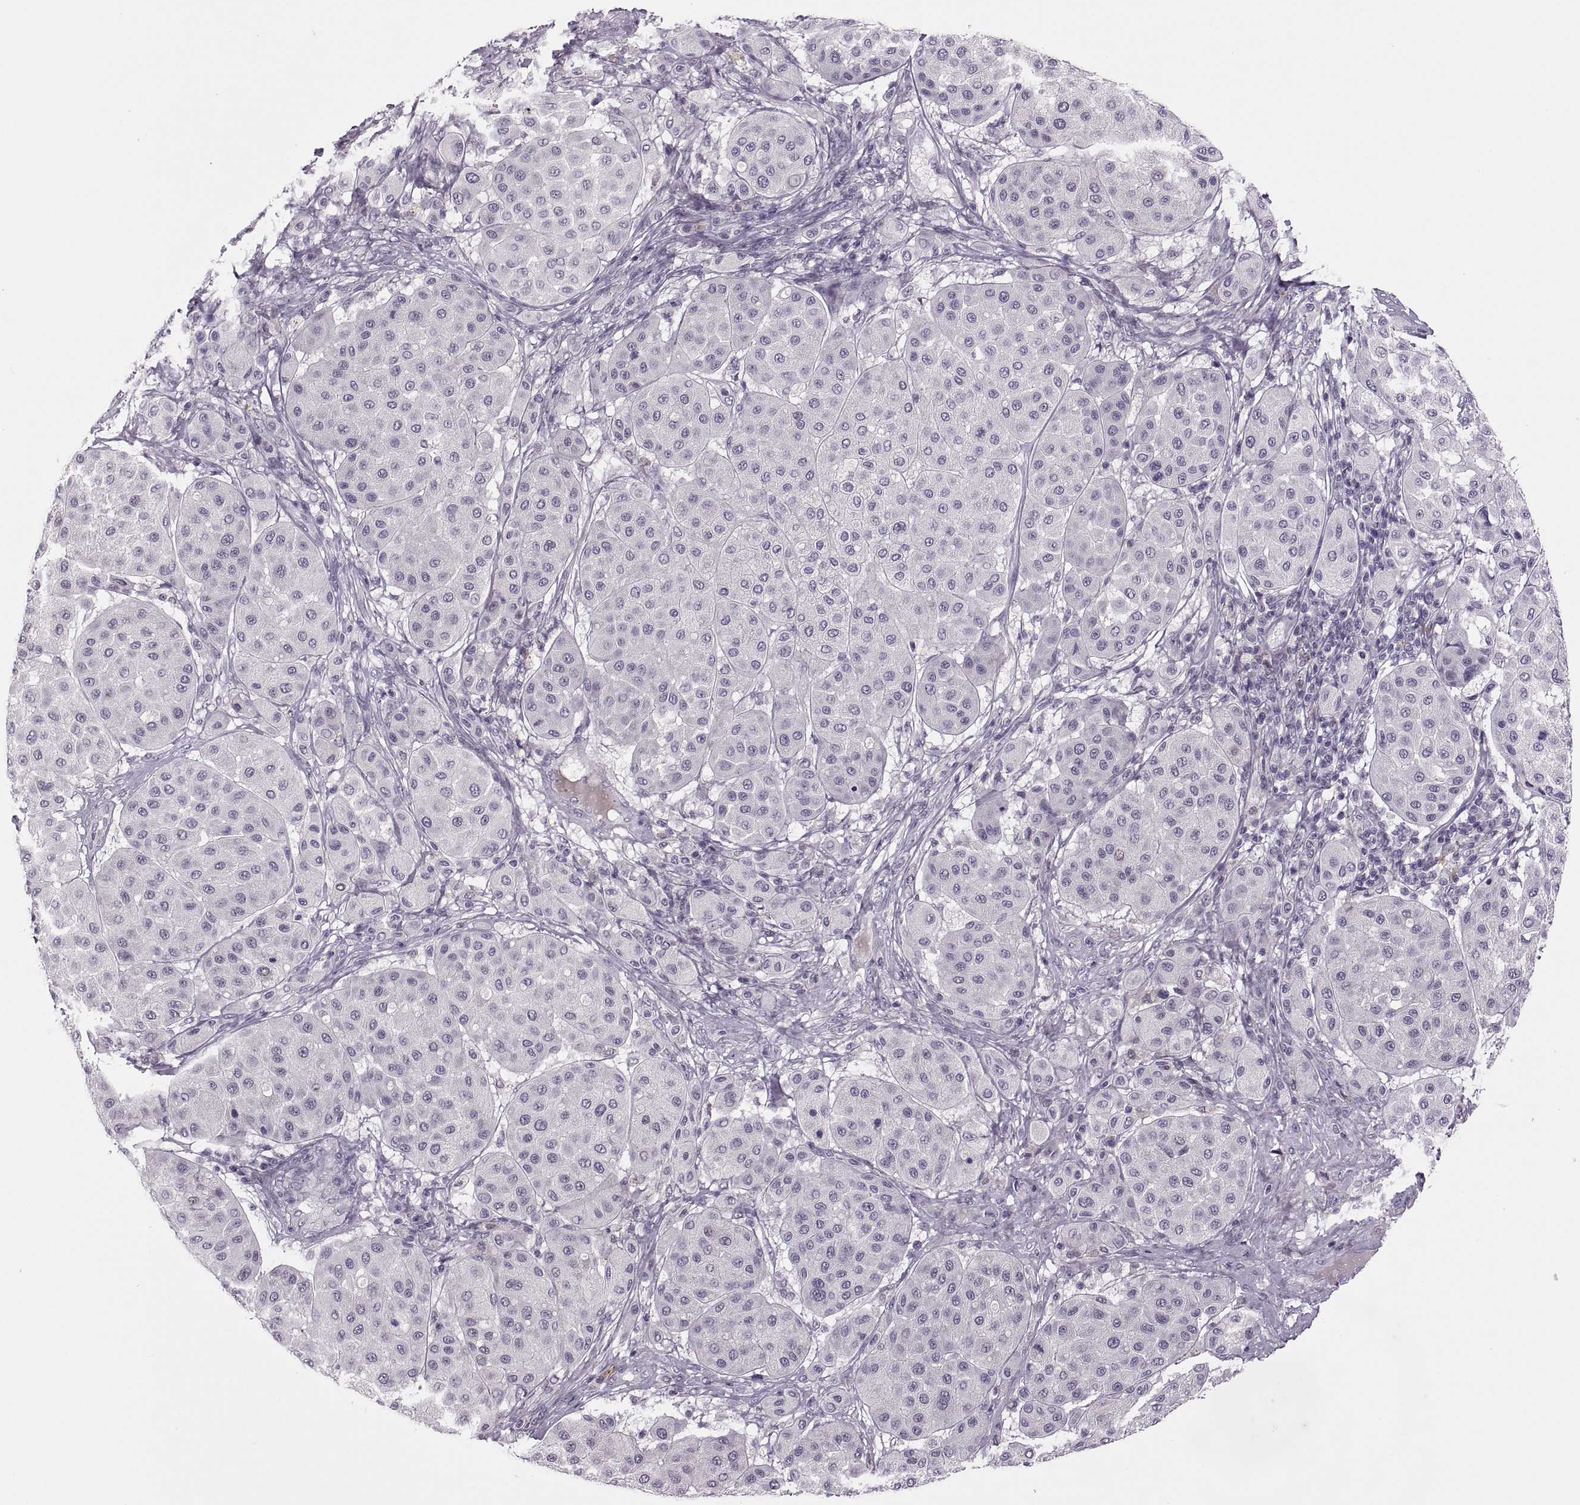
{"staining": {"intensity": "negative", "quantity": "none", "location": "none"}, "tissue": "melanoma", "cell_type": "Tumor cells", "image_type": "cancer", "snomed": [{"axis": "morphology", "description": "Malignant melanoma, Metastatic site"}, {"axis": "topography", "description": "Smooth muscle"}], "caption": "Immunohistochemistry photomicrograph of neoplastic tissue: malignant melanoma (metastatic site) stained with DAB exhibits no significant protein expression in tumor cells.", "gene": "CHCT1", "patient": {"sex": "male", "age": 41}}